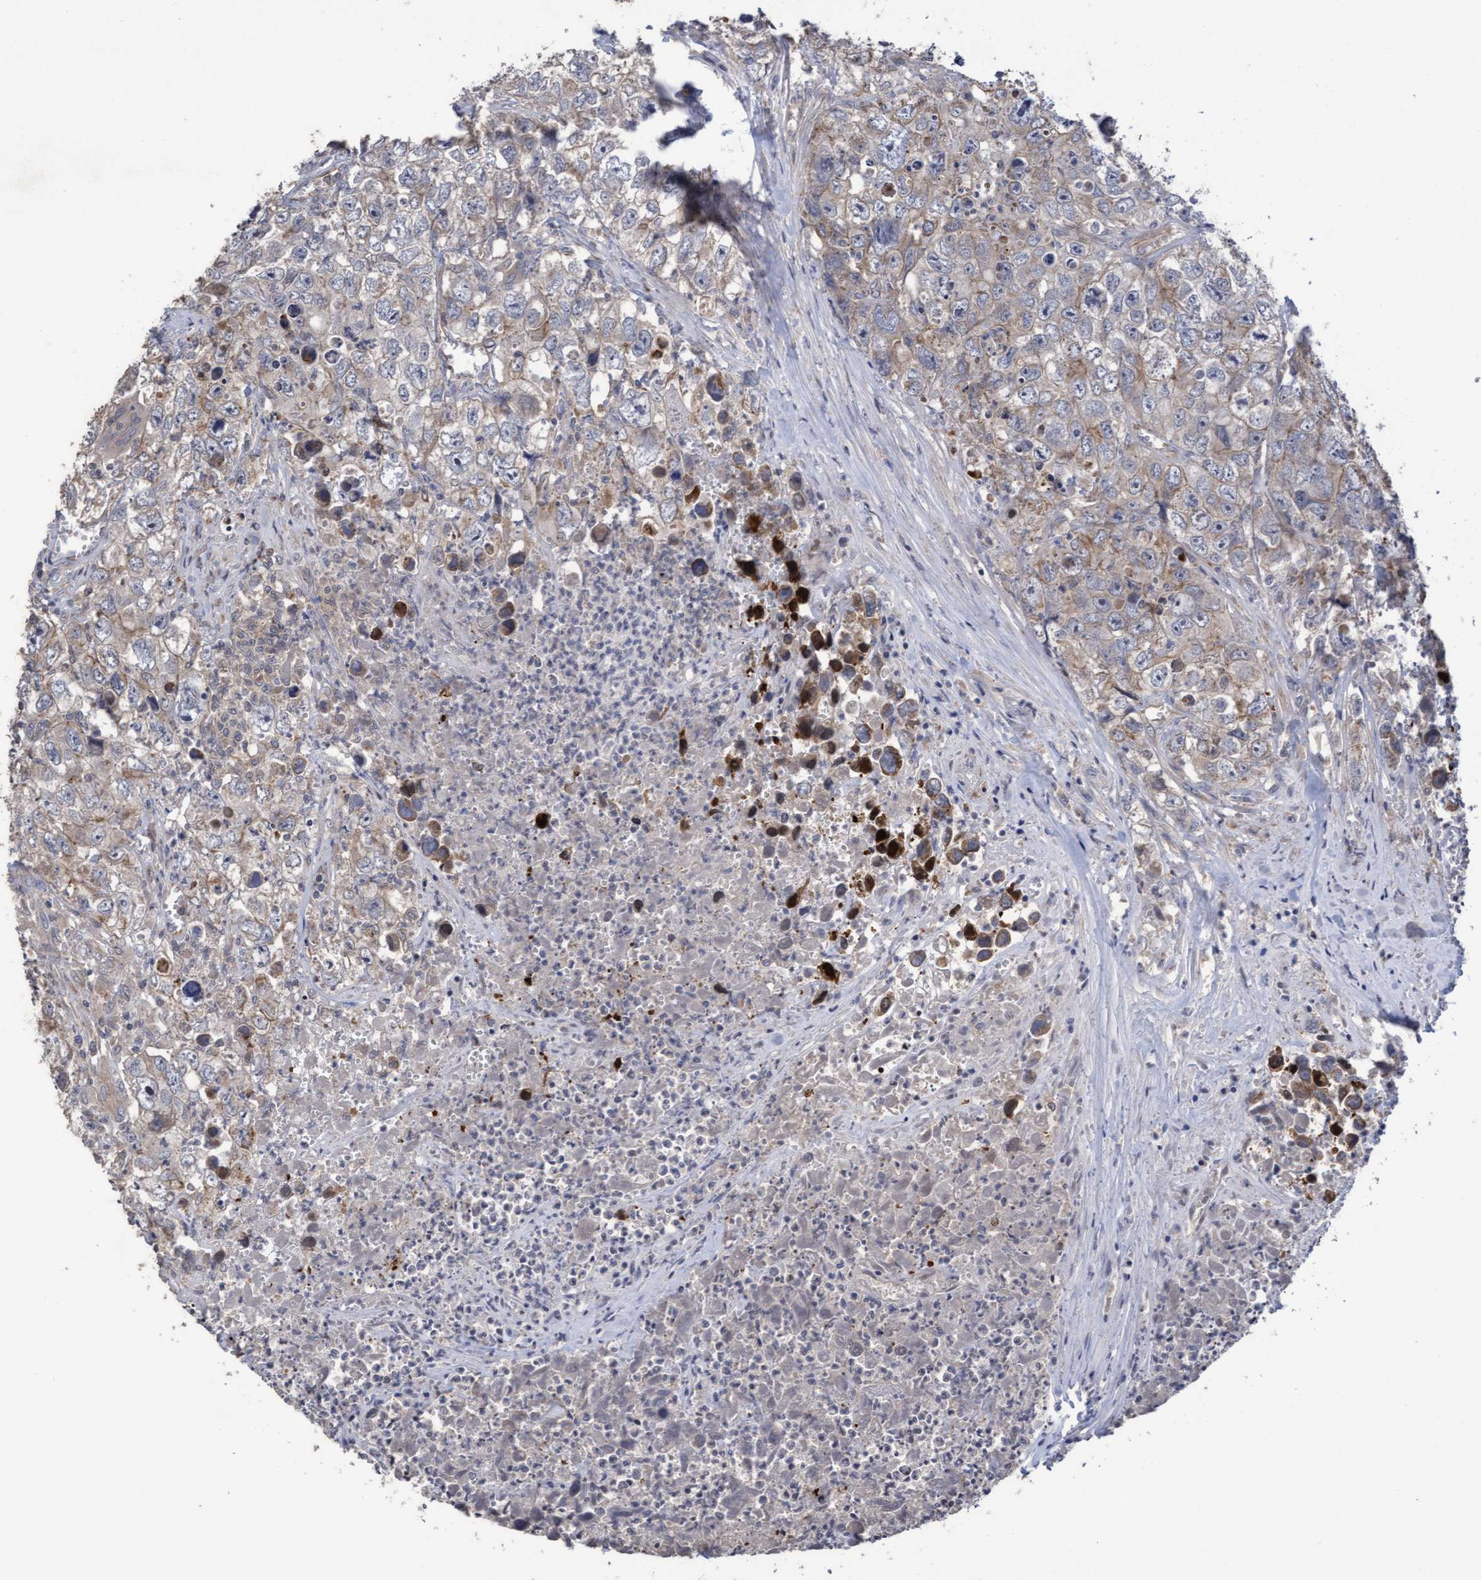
{"staining": {"intensity": "weak", "quantity": "25%-75%", "location": "cytoplasmic/membranous"}, "tissue": "testis cancer", "cell_type": "Tumor cells", "image_type": "cancer", "snomed": [{"axis": "morphology", "description": "Seminoma, NOS"}, {"axis": "morphology", "description": "Carcinoma, Embryonal, NOS"}, {"axis": "topography", "description": "Testis"}], "caption": "The micrograph displays immunohistochemical staining of testis seminoma. There is weak cytoplasmic/membranous positivity is seen in about 25%-75% of tumor cells.", "gene": "KRT24", "patient": {"sex": "male", "age": 43}}